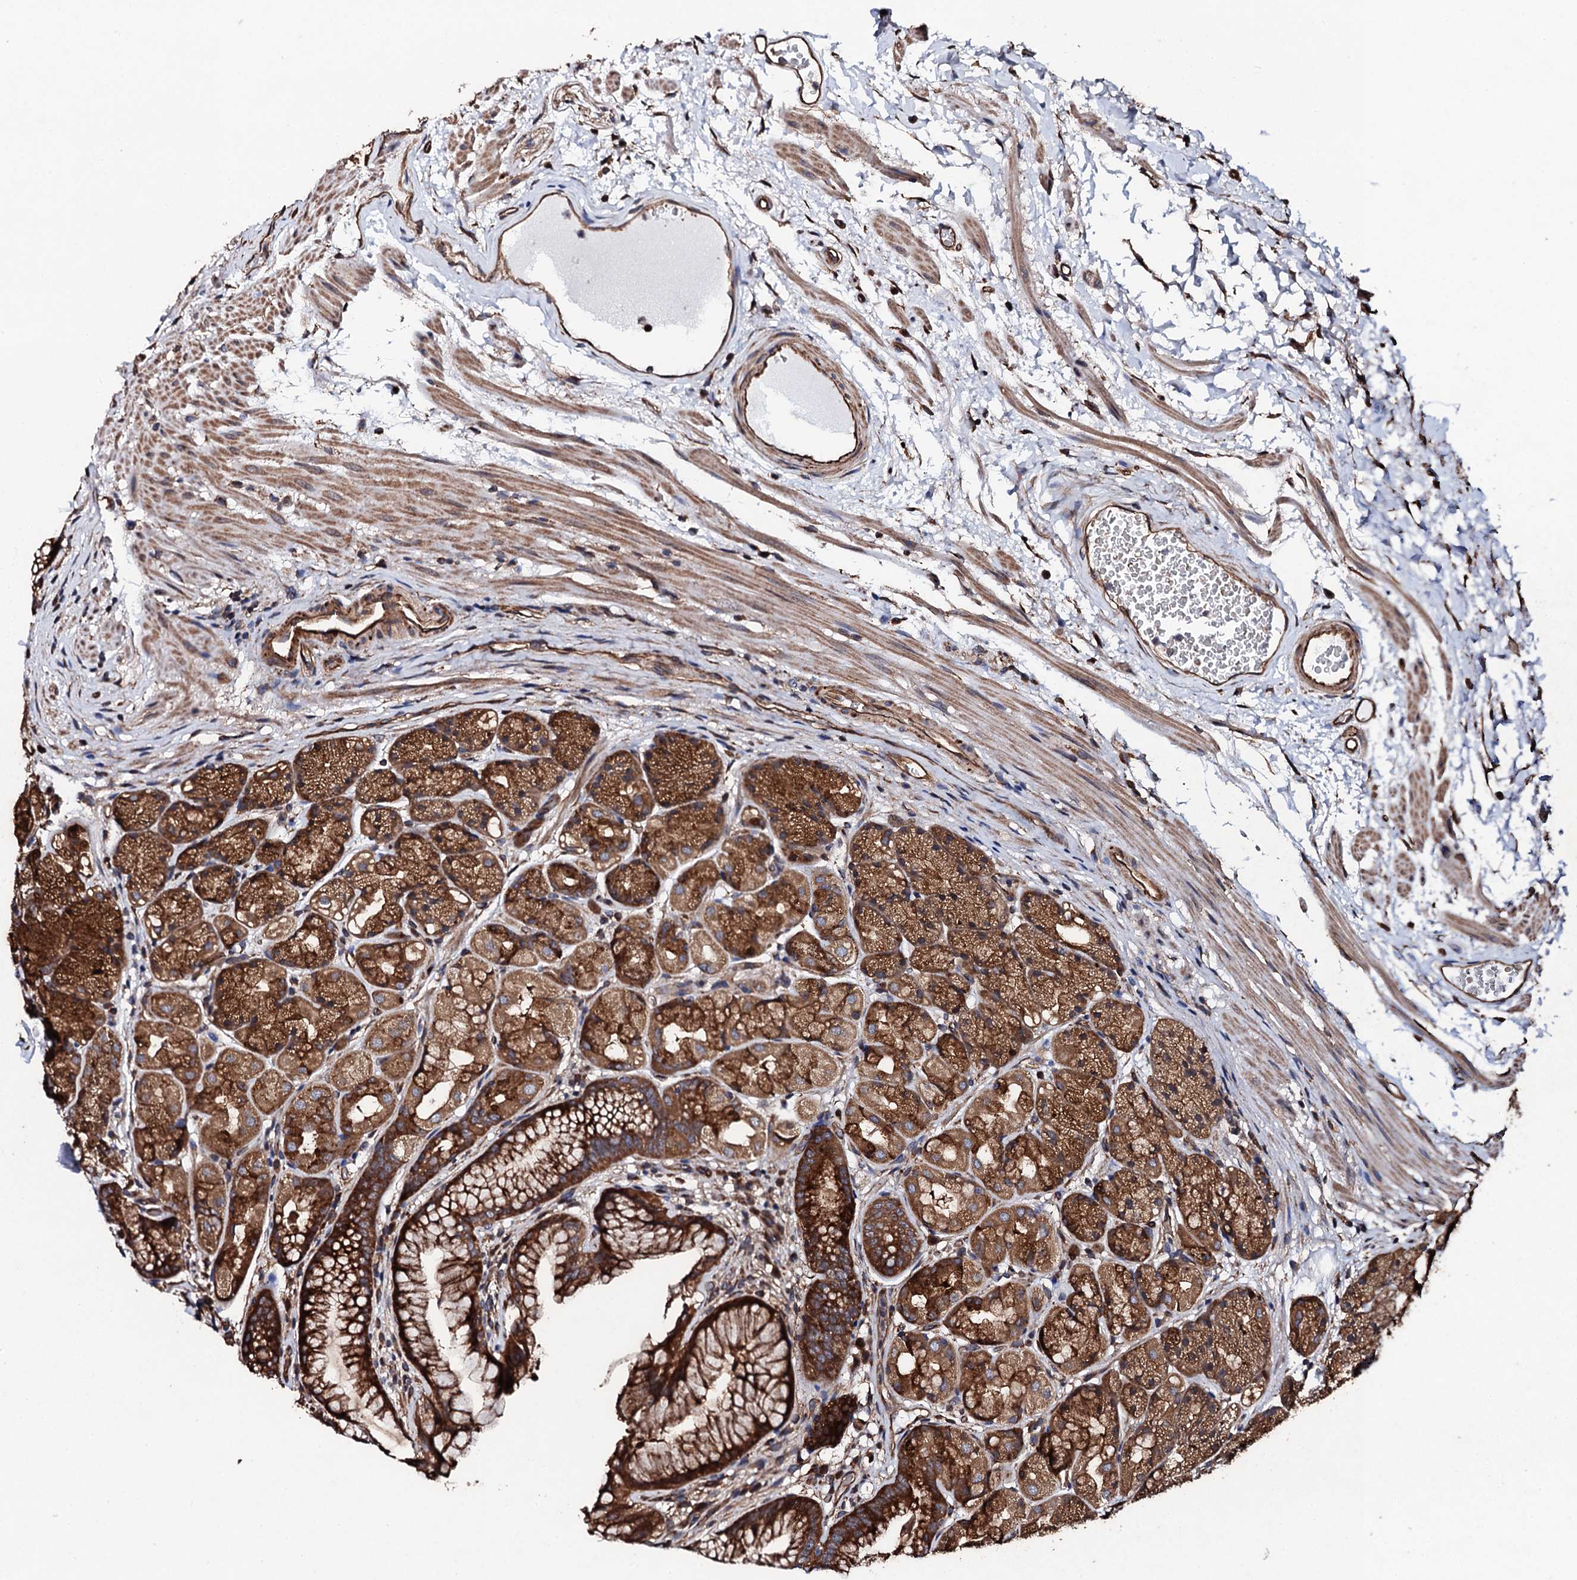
{"staining": {"intensity": "strong", "quantity": ">75%", "location": "cytoplasmic/membranous,nuclear"}, "tissue": "stomach", "cell_type": "Glandular cells", "image_type": "normal", "snomed": [{"axis": "morphology", "description": "Normal tissue, NOS"}, {"axis": "topography", "description": "Stomach"}], "caption": "Immunohistochemistry (IHC) (DAB) staining of normal stomach exhibits strong cytoplasmic/membranous,nuclear protein staining in about >75% of glandular cells.", "gene": "CKAP5", "patient": {"sex": "male", "age": 63}}